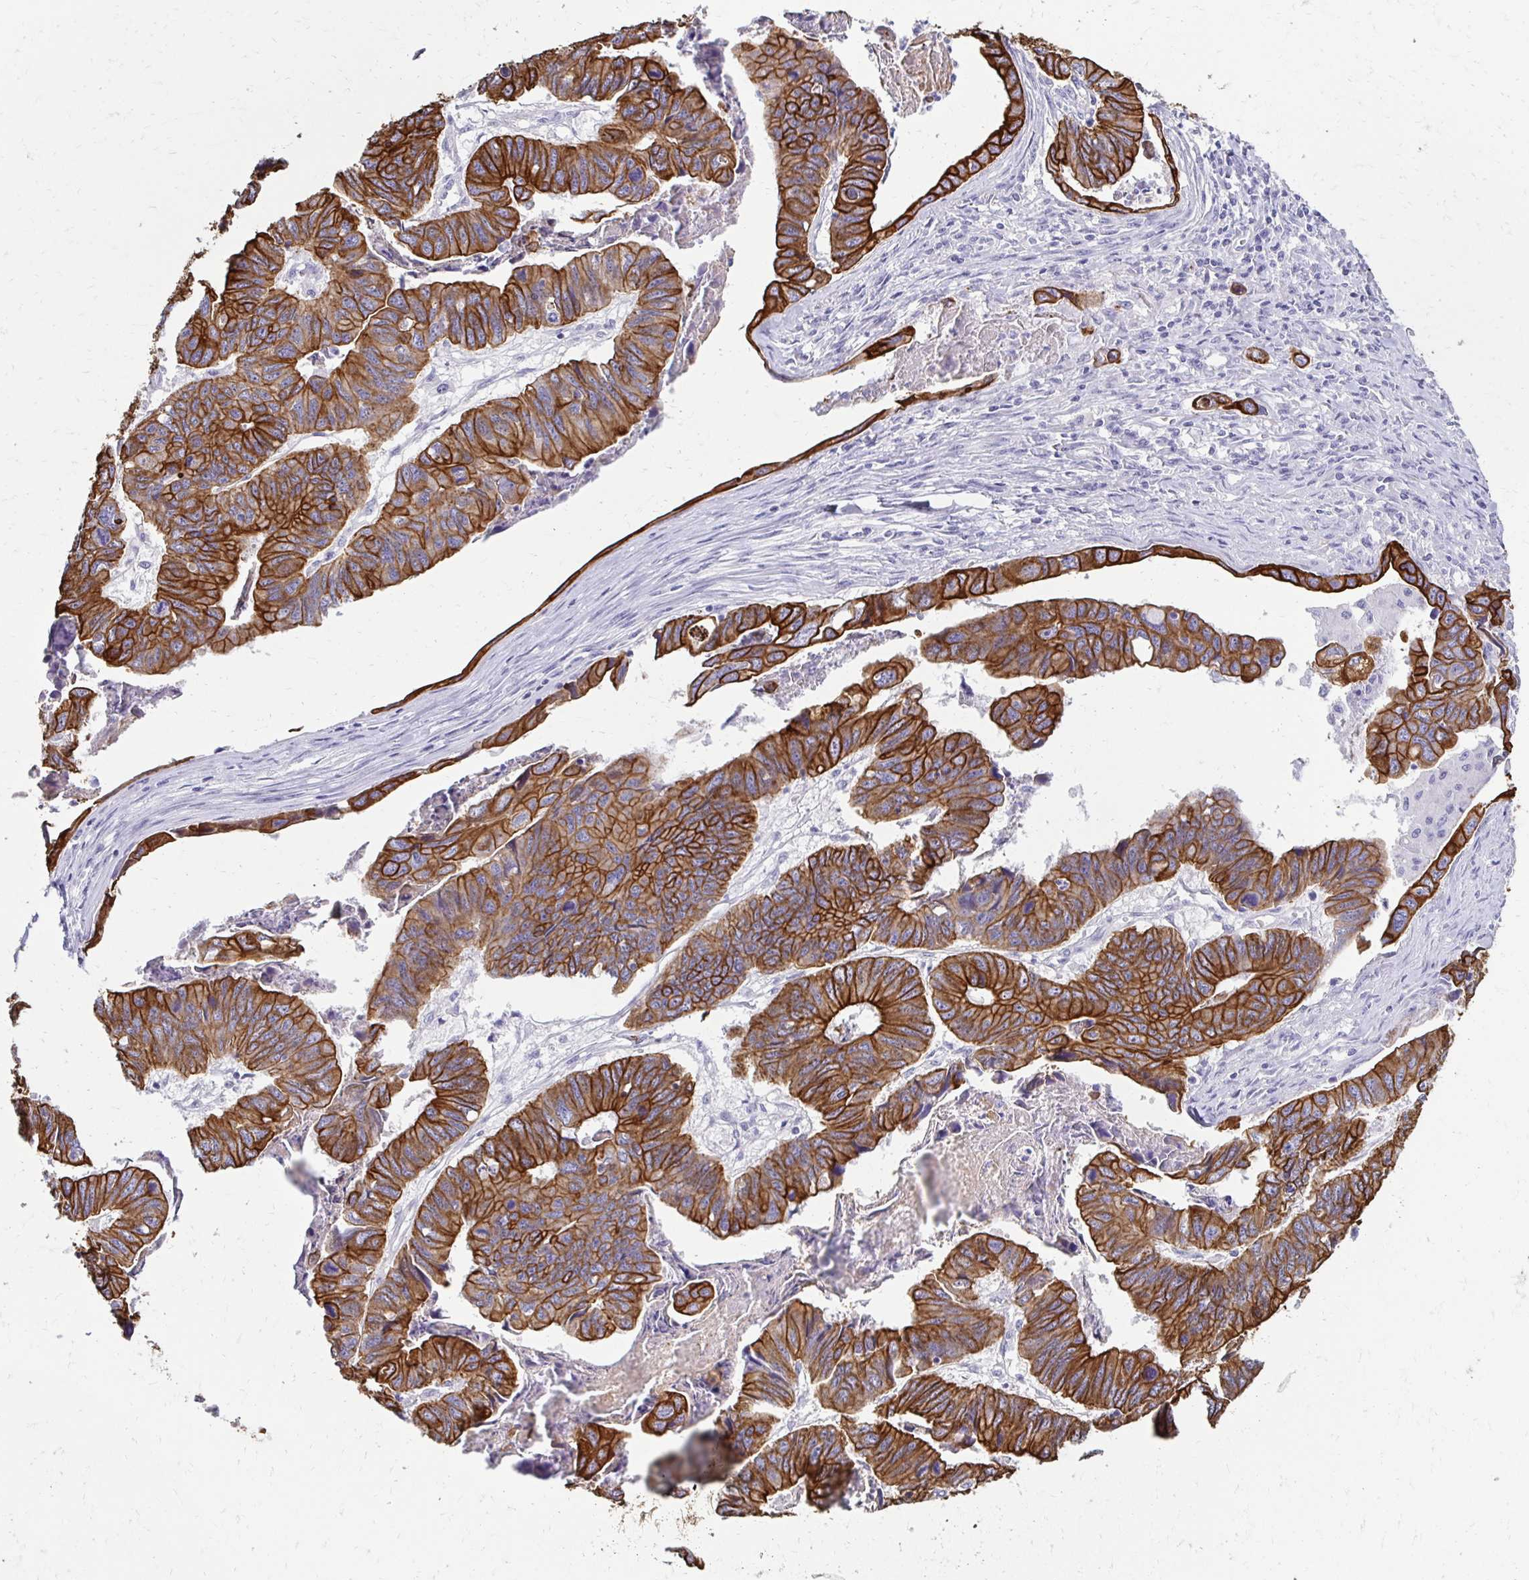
{"staining": {"intensity": "strong", "quantity": ">75%", "location": "cytoplasmic/membranous"}, "tissue": "stomach cancer", "cell_type": "Tumor cells", "image_type": "cancer", "snomed": [{"axis": "morphology", "description": "Adenocarcinoma, NOS"}, {"axis": "topography", "description": "Stomach, lower"}], "caption": "Adenocarcinoma (stomach) was stained to show a protein in brown. There is high levels of strong cytoplasmic/membranous staining in about >75% of tumor cells.", "gene": "C1QTNF2", "patient": {"sex": "male", "age": 77}}